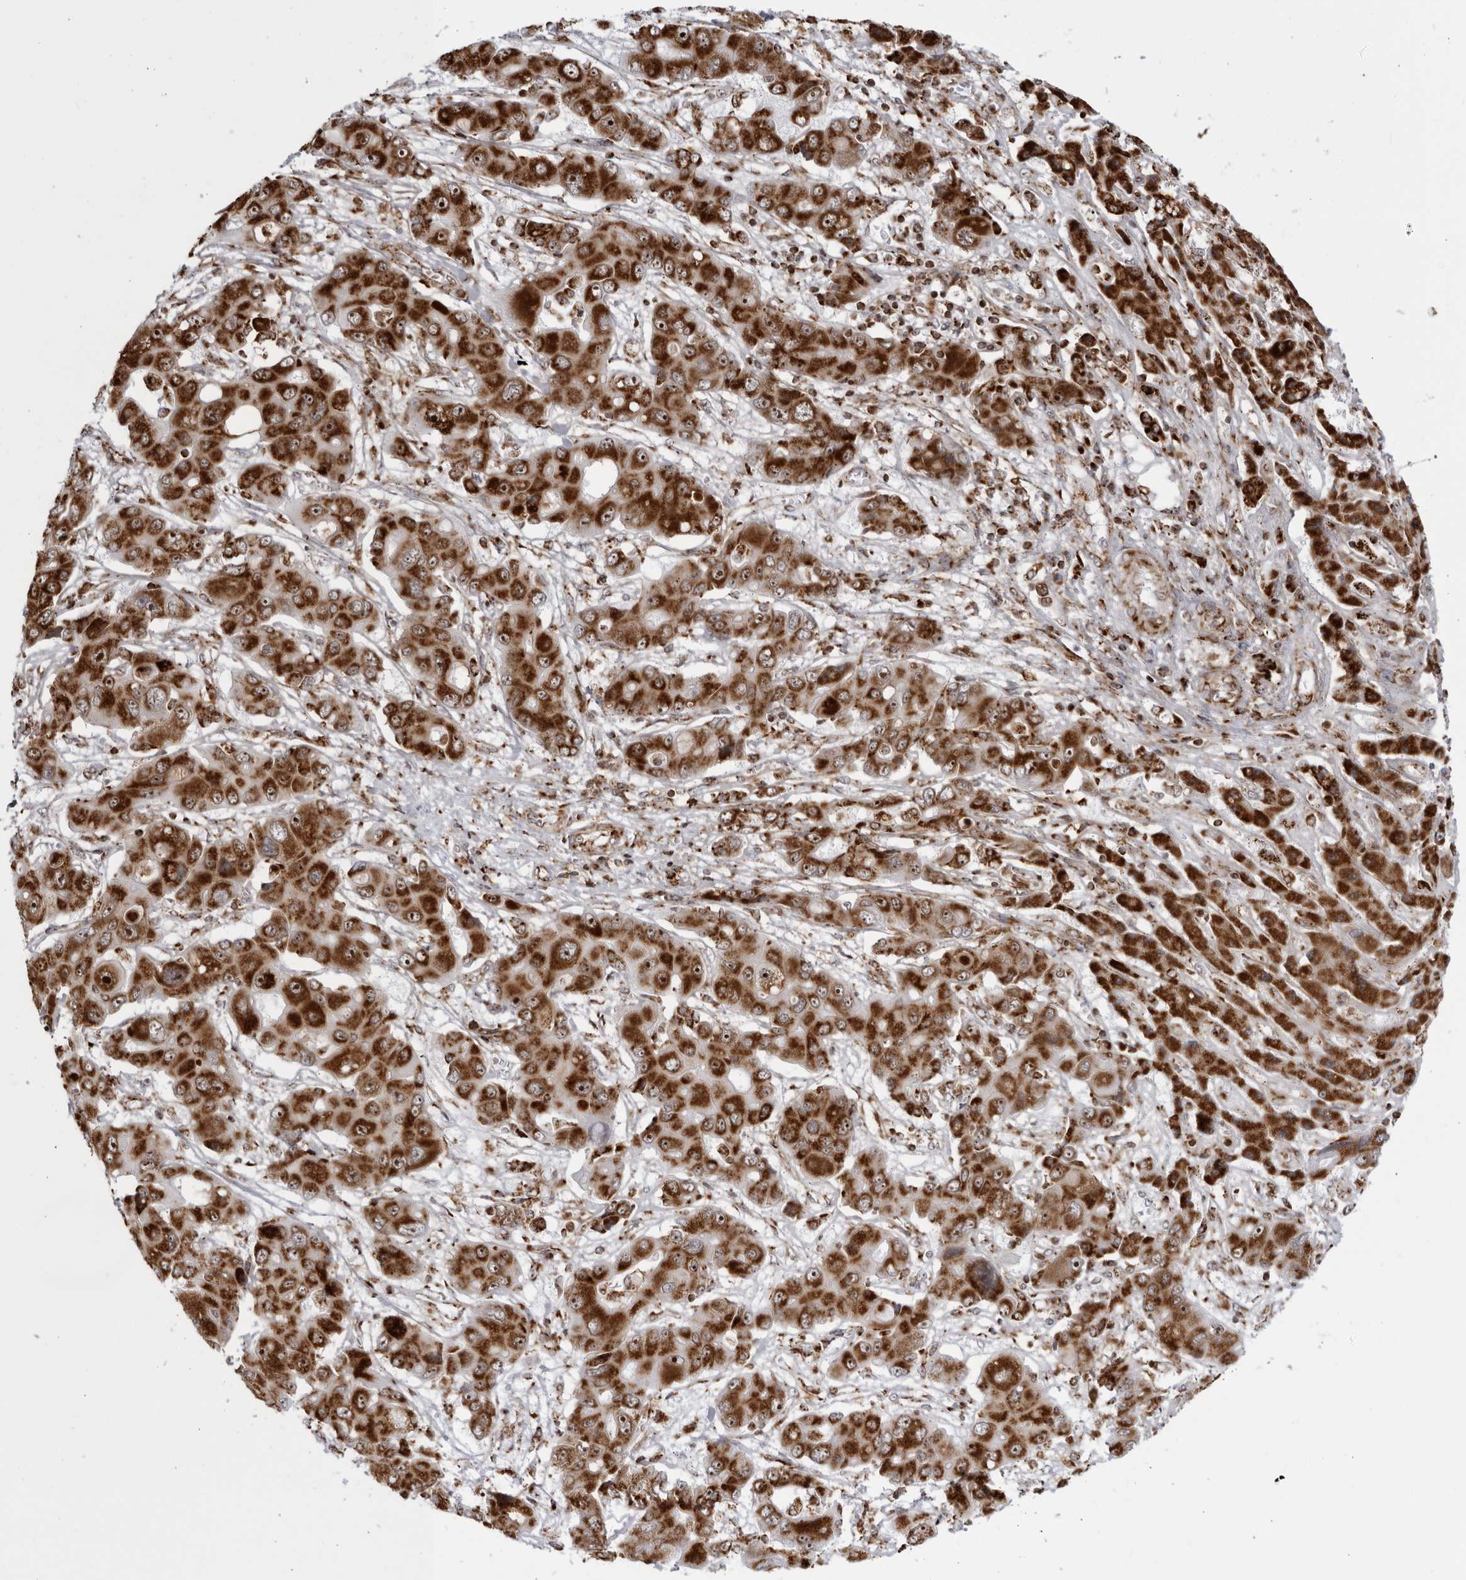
{"staining": {"intensity": "strong", "quantity": ">75%", "location": "cytoplasmic/membranous,nuclear"}, "tissue": "liver cancer", "cell_type": "Tumor cells", "image_type": "cancer", "snomed": [{"axis": "morphology", "description": "Cholangiocarcinoma"}, {"axis": "topography", "description": "Liver"}], "caption": "Human cholangiocarcinoma (liver) stained with a protein marker reveals strong staining in tumor cells.", "gene": "RBM34", "patient": {"sex": "male", "age": 67}}